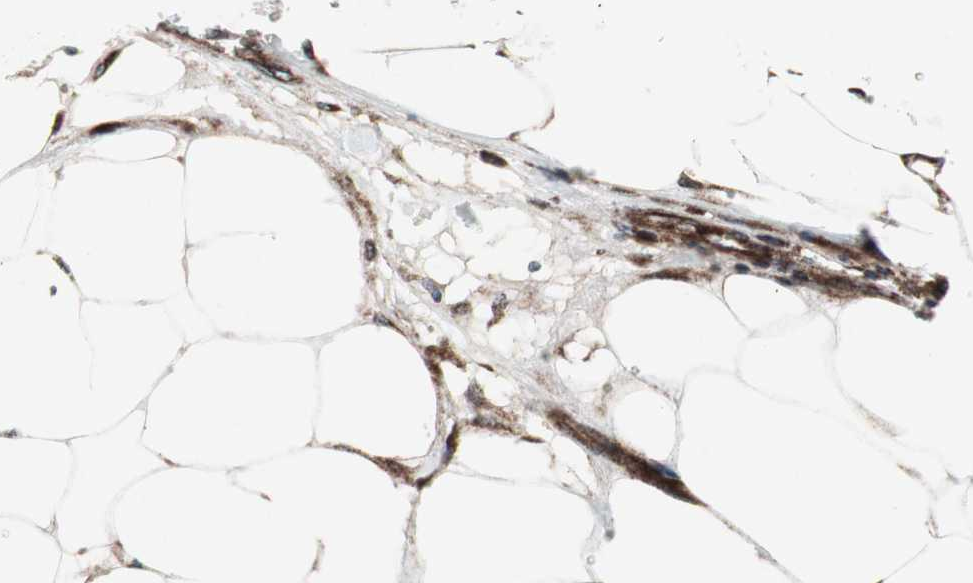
{"staining": {"intensity": "moderate", "quantity": ">75%", "location": "cytoplasmic/membranous"}, "tissue": "breast cancer", "cell_type": "Tumor cells", "image_type": "cancer", "snomed": [{"axis": "morphology", "description": "Duct carcinoma"}, {"axis": "topography", "description": "Breast"}], "caption": "A photomicrograph of human breast invasive ductal carcinoma stained for a protein displays moderate cytoplasmic/membranous brown staining in tumor cells. (DAB = brown stain, brightfield microscopy at high magnification).", "gene": "CCL14", "patient": {"sex": "female", "age": 80}}